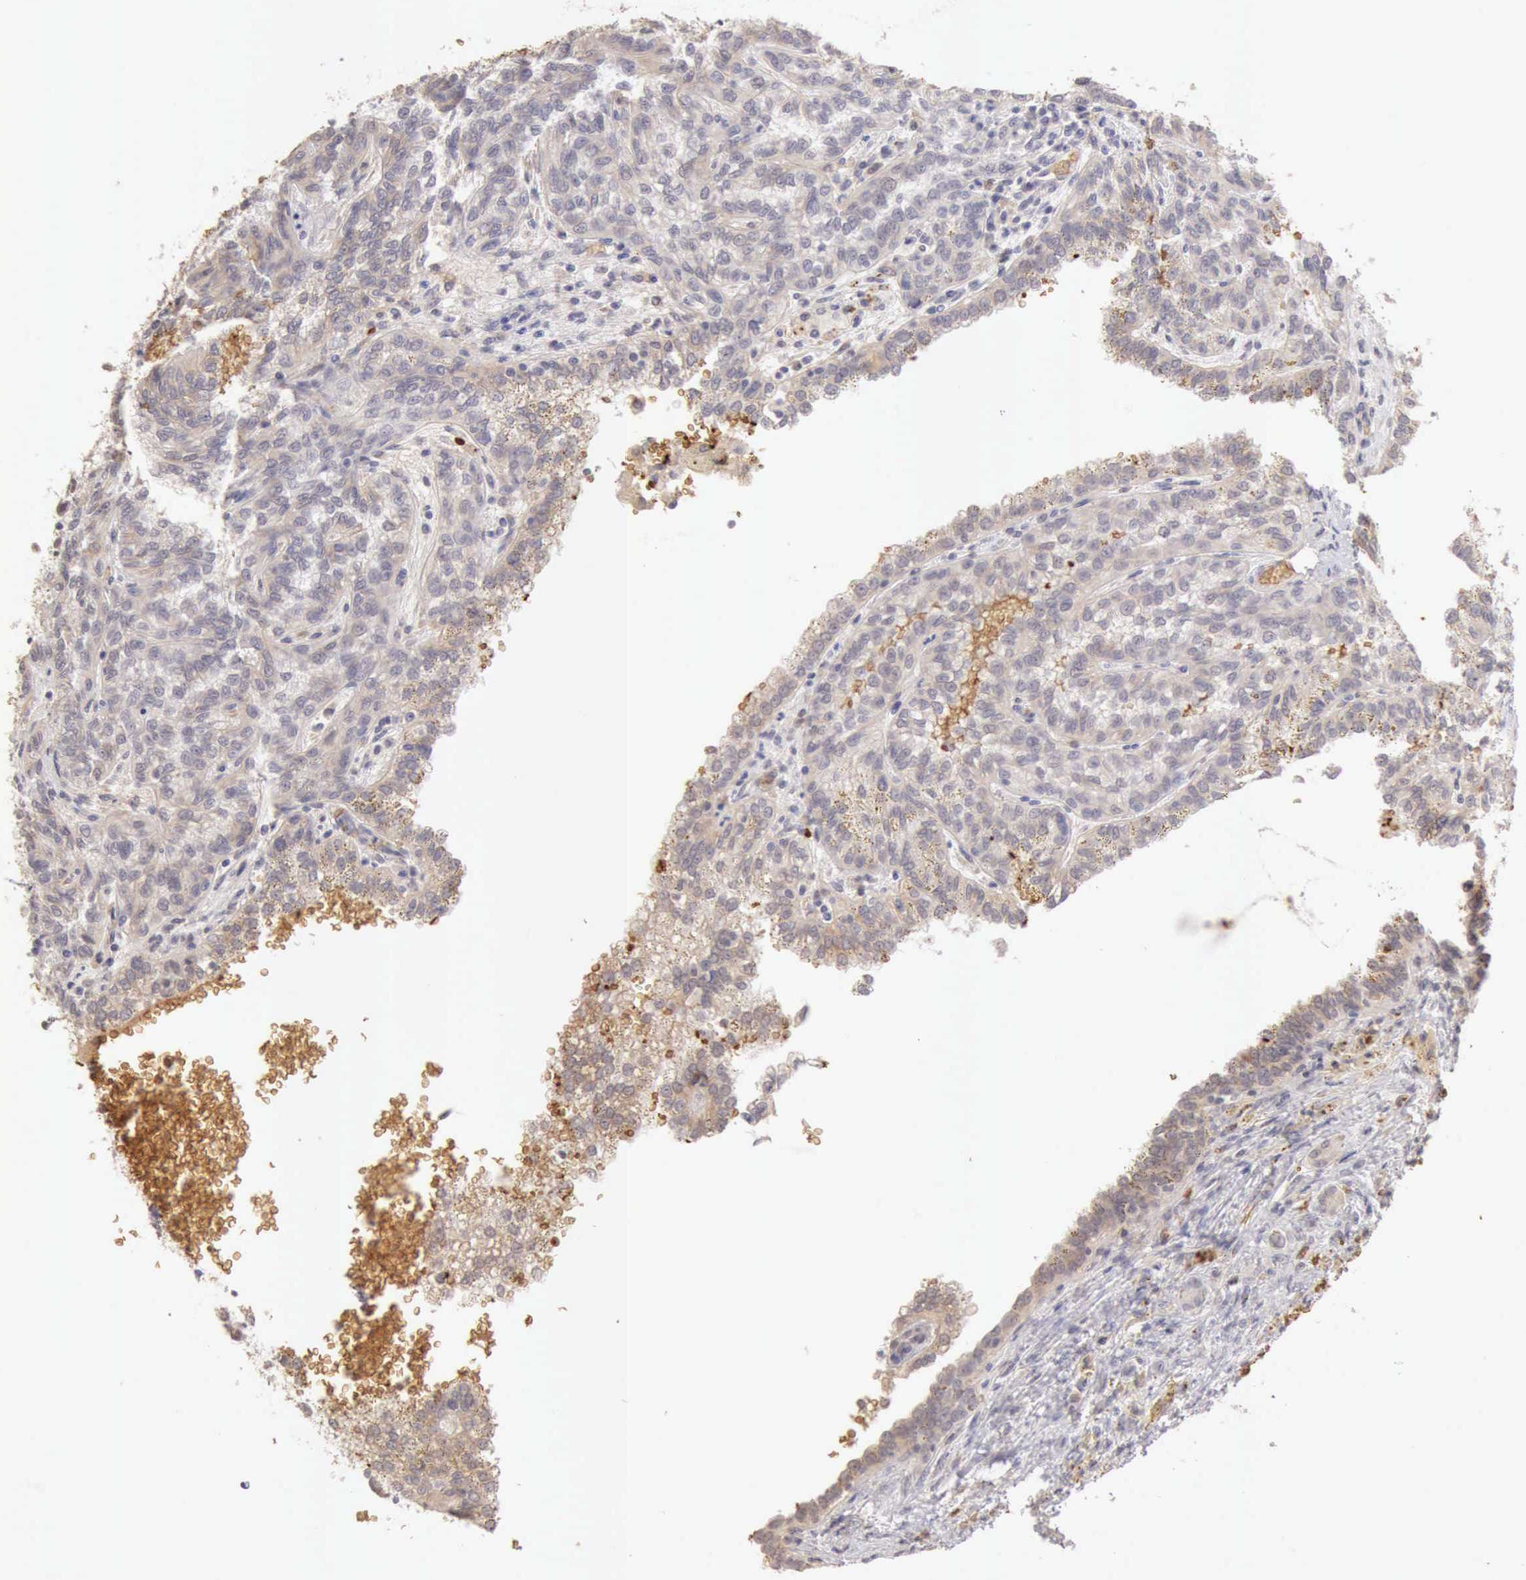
{"staining": {"intensity": "negative", "quantity": "none", "location": "none"}, "tissue": "renal cancer", "cell_type": "Tumor cells", "image_type": "cancer", "snomed": [{"axis": "morphology", "description": "Inflammation, NOS"}, {"axis": "morphology", "description": "Adenocarcinoma, NOS"}, {"axis": "topography", "description": "Kidney"}], "caption": "Immunohistochemistry (IHC) image of neoplastic tissue: renal cancer stained with DAB (3,3'-diaminobenzidine) shows no significant protein expression in tumor cells.", "gene": "CFI", "patient": {"sex": "male", "age": 68}}